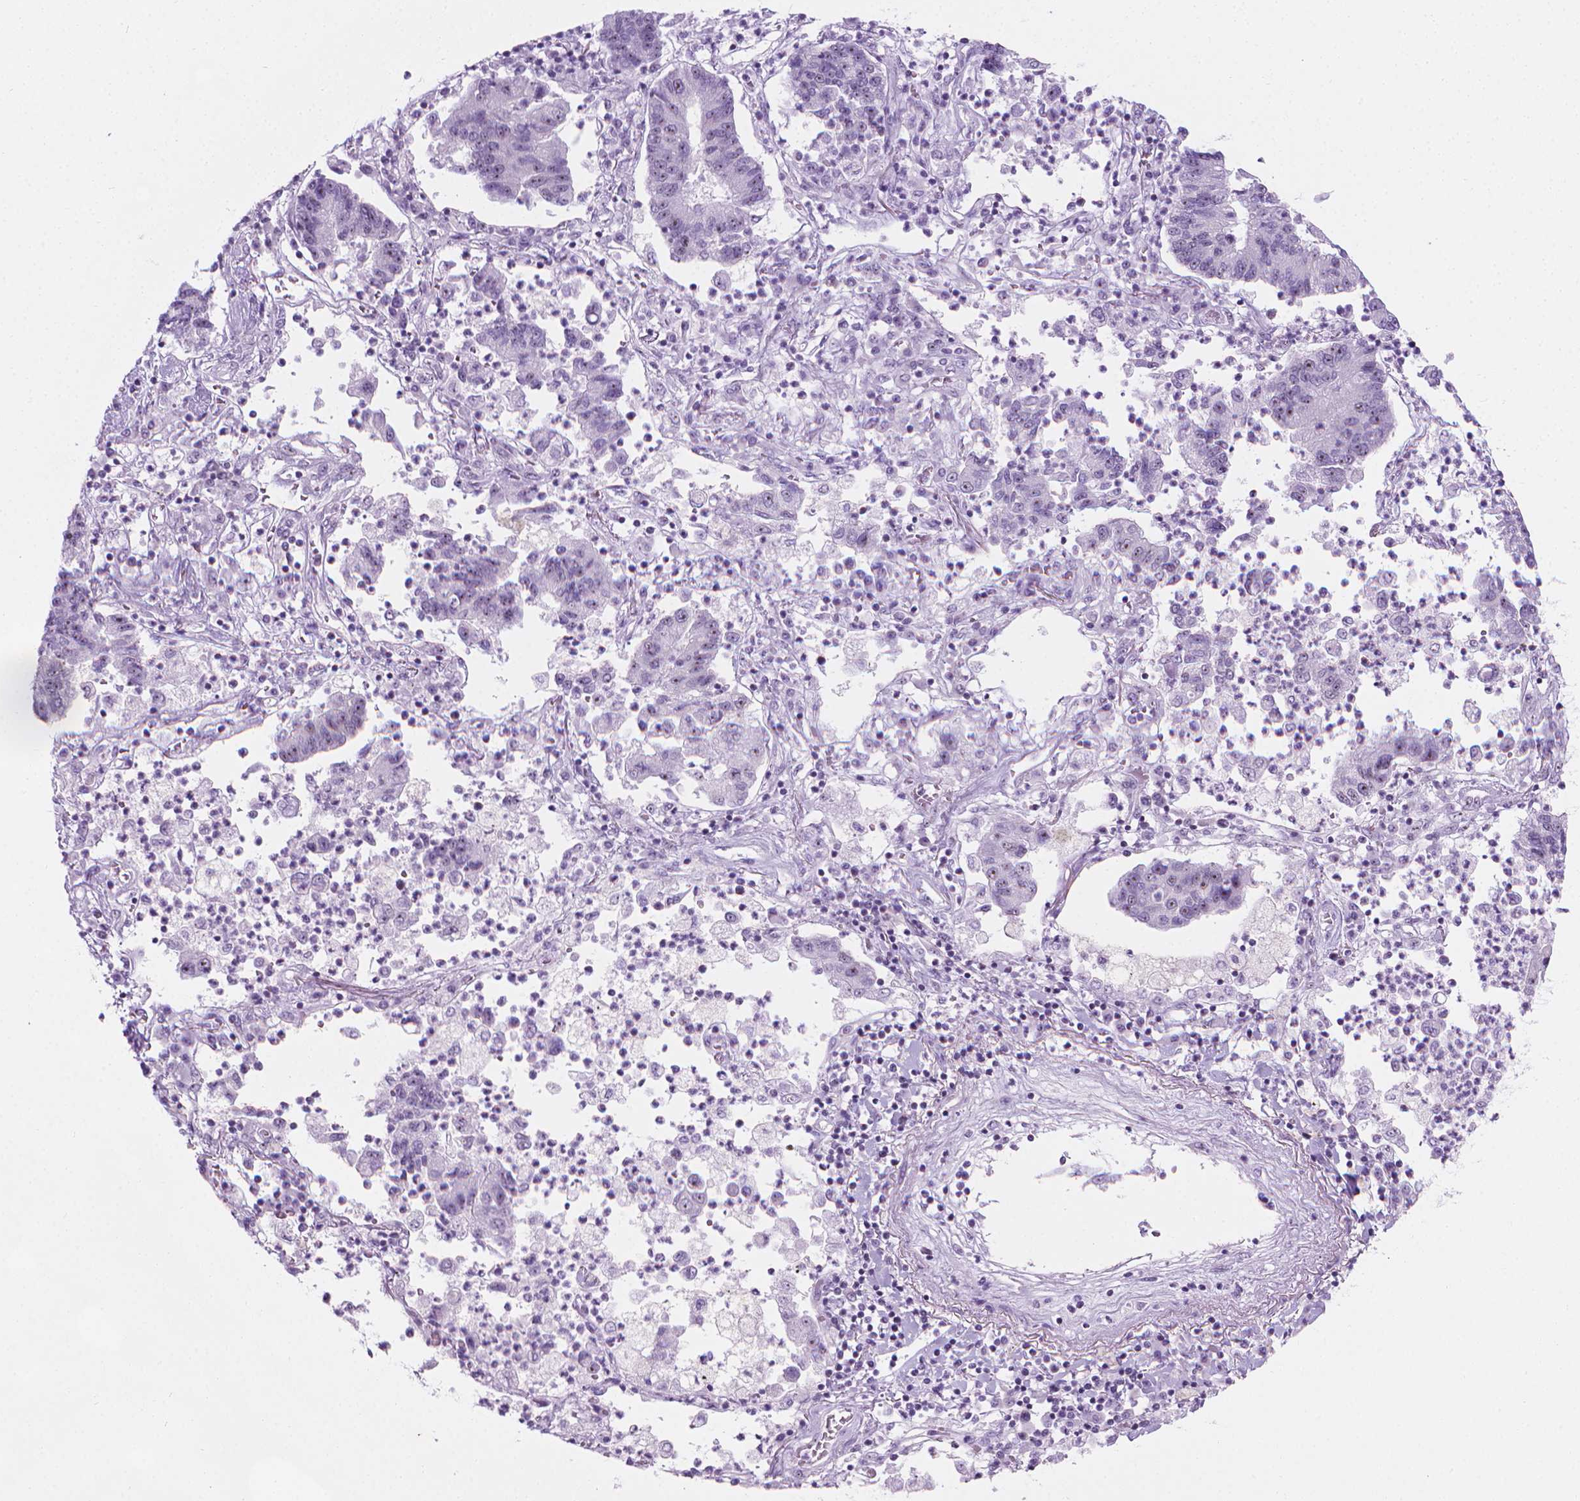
{"staining": {"intensity": "weak", "quantity": "<25%", "location": "nuclear"}, "tissue": "lung cancer", "cell_type": "Tumor cells", "image_type": "cancer", "snomed": [{"axis": "morphology", "description": "Adenocarcinoma, NOS"}, {"axis": "topography", "description": "Lung"}], "caption": "DAB (3,3'-diaminobenzidine) immunohistochemical staining of adenocarcinoma (lung) shows no significant expression in tumor cells.", "gene": "NOL7", "patient": {"sex": "female", "age": 57}}